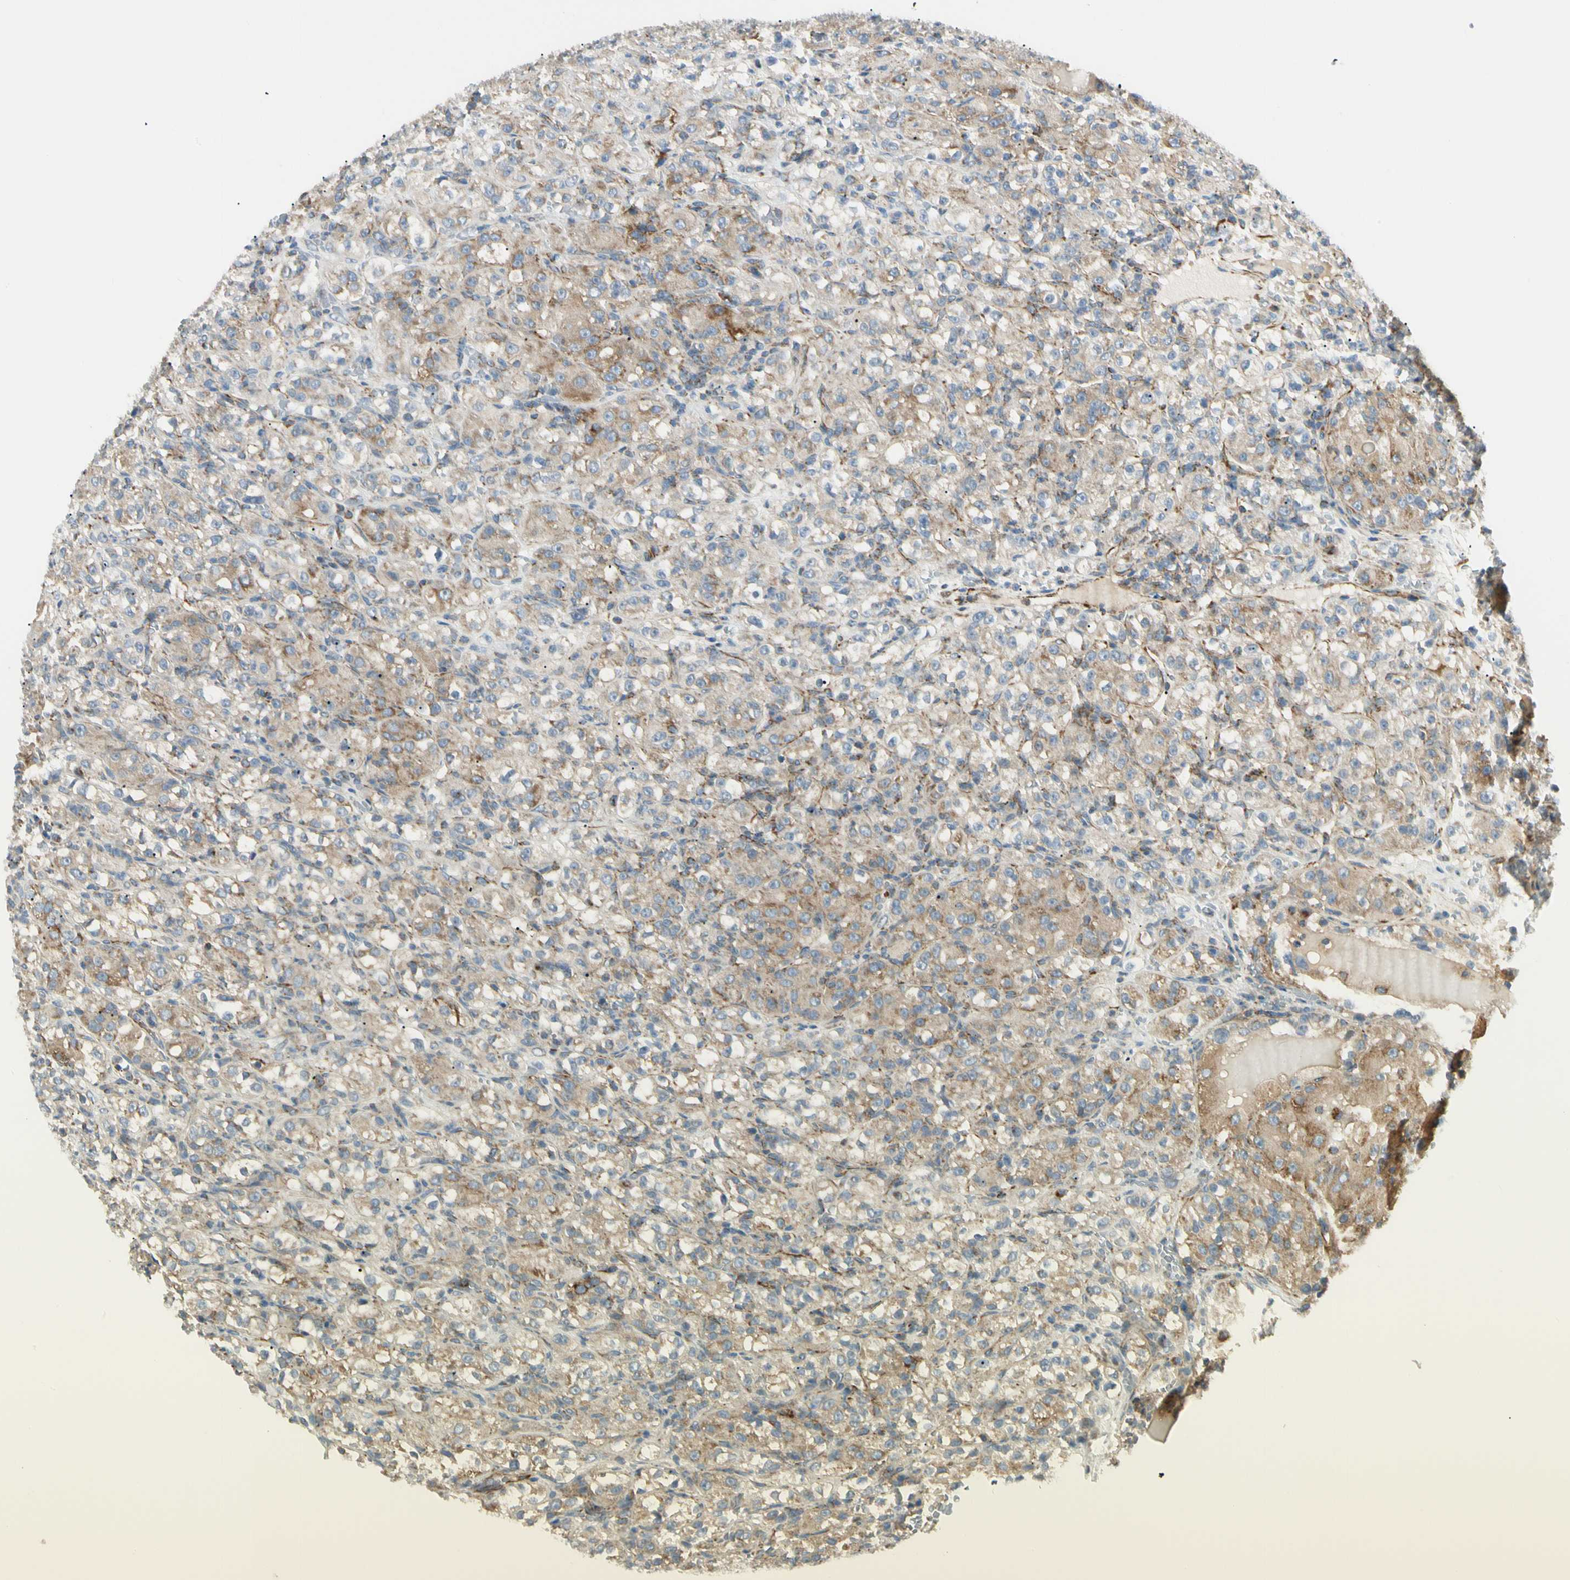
{"staining": {"intensity": "moderate", "quantity": "25%-75%", "location": "cytoplasmic/membranous"}, "tissue": "renal cancer", "cell_type": "Tumor cells", "image_type": "cancer", "snomed": [{"axis": "morphology", "description": "Normal tissue, NOS"}, {"axis": "morphology", "description": "Adenocarcinoma, NOS"}, {"axis": "topography", "description": "Kidney"}], "caption": "High-magnification brightfield microscopy of adenocarcinoma (renal) stained with DAB (3,3'-diaminobenzidine) (brown) and counterstained with hematoxylin (blue). tumor cells exhibit moderate cytoplasmic/membranous staining is appreciated in about25%-75% of cells. The staining was performed using DAB, with brown indicating positive protein expression. Nuclei are stained blue with hematoxylin.", "gene": "TBC1D10A", "patient": {"sex": "male", "age": 61}}